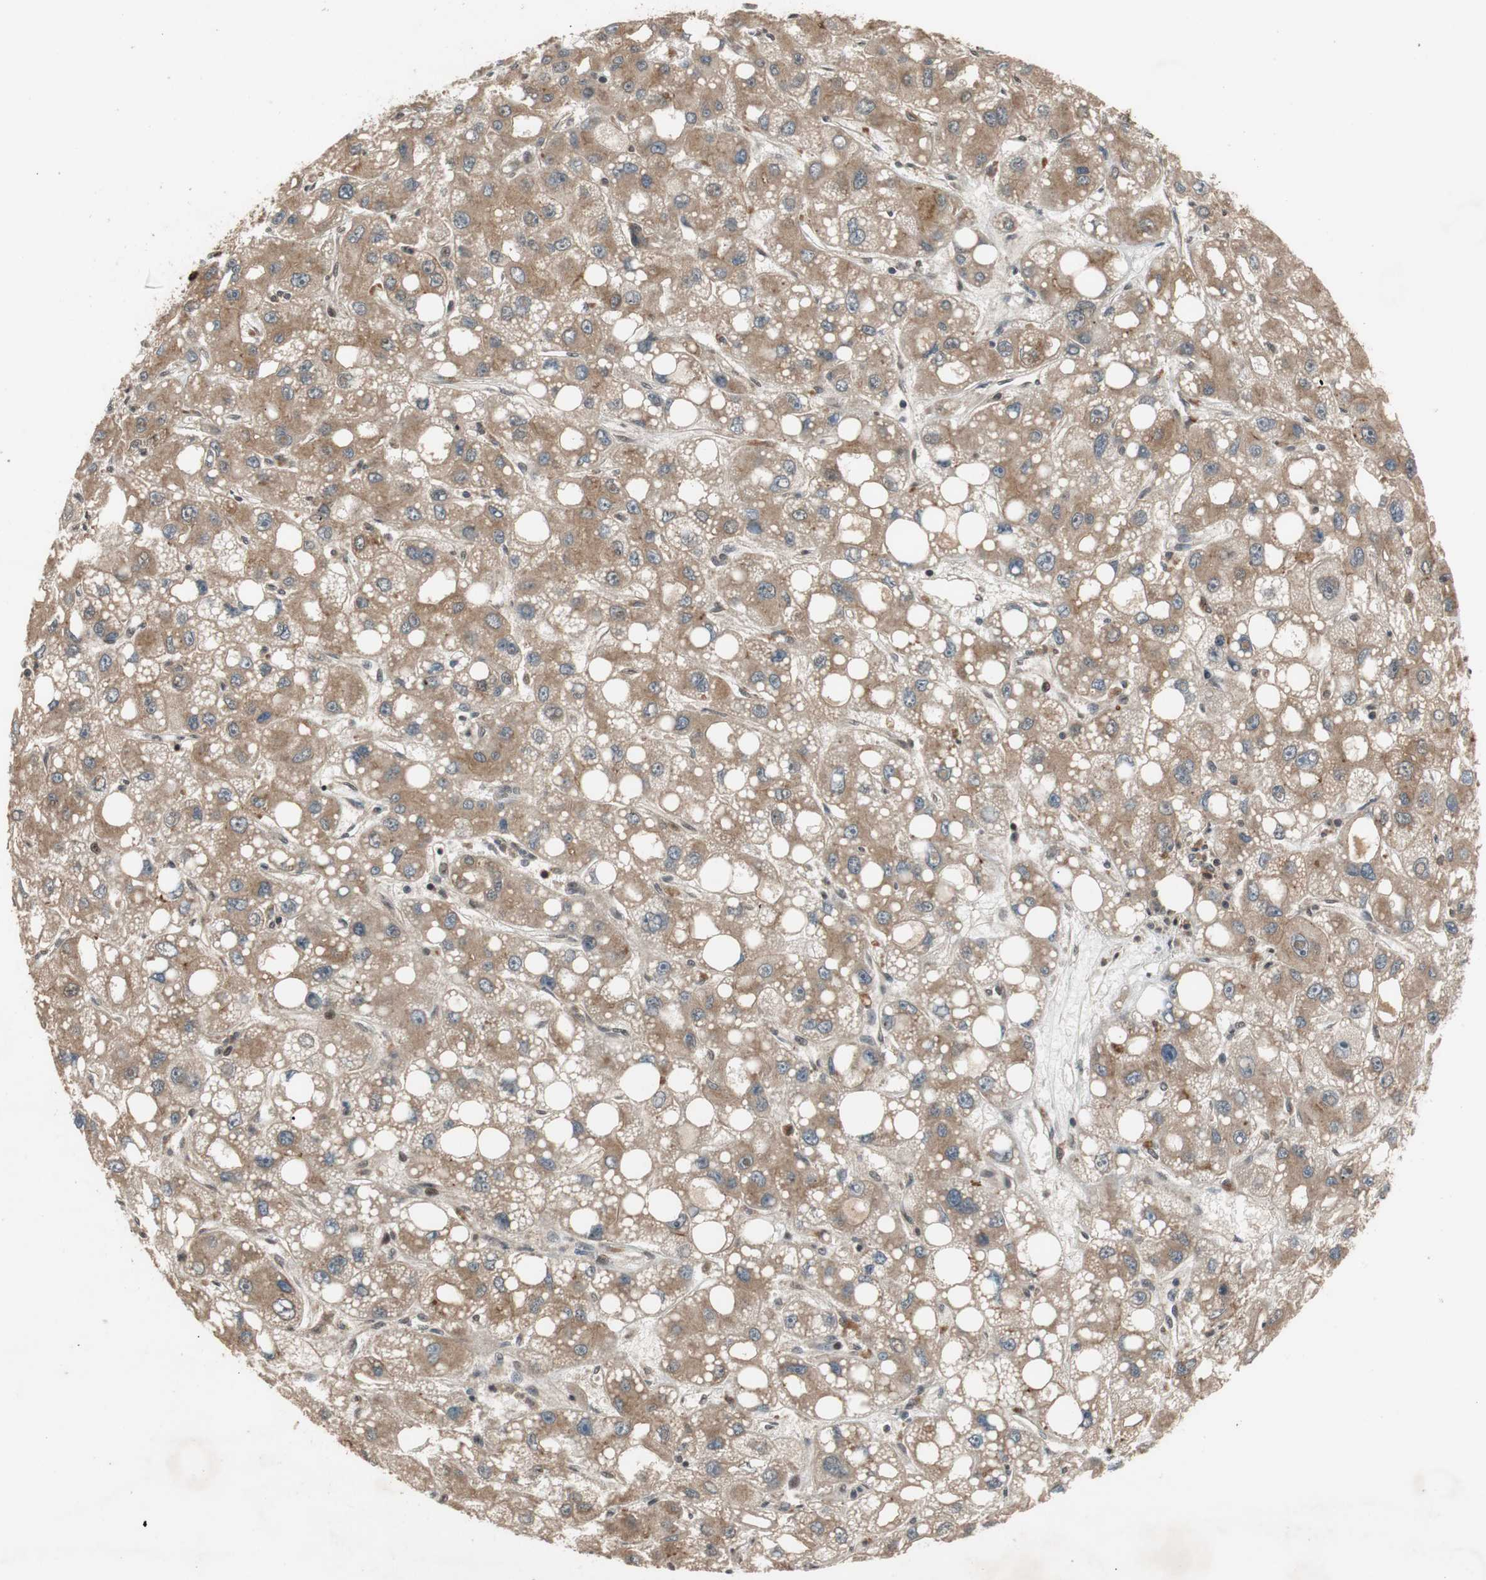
{"staining": {"intensity": "moderate", "quantity": ">75%", "location": "cytoplasmic/membranous"}, "tissue": "liver cancer", "cell_type": "Tumor cells", "image_type": "cancer", "snomed": [{"axis": "morphology", "description": "Carcinoma, Hepatocellular, NOS"}, {"axis": "topography", "description": "Liver"}], "caption": "Hepatocellular carcinoma (liver) stained for a protein (brown) exhibits moderate cytoplasmic/membranous positive staining in about >75% of tumor cells.", "gene": "TMEM230", "patient": {"sex": "male", "age": 55}}